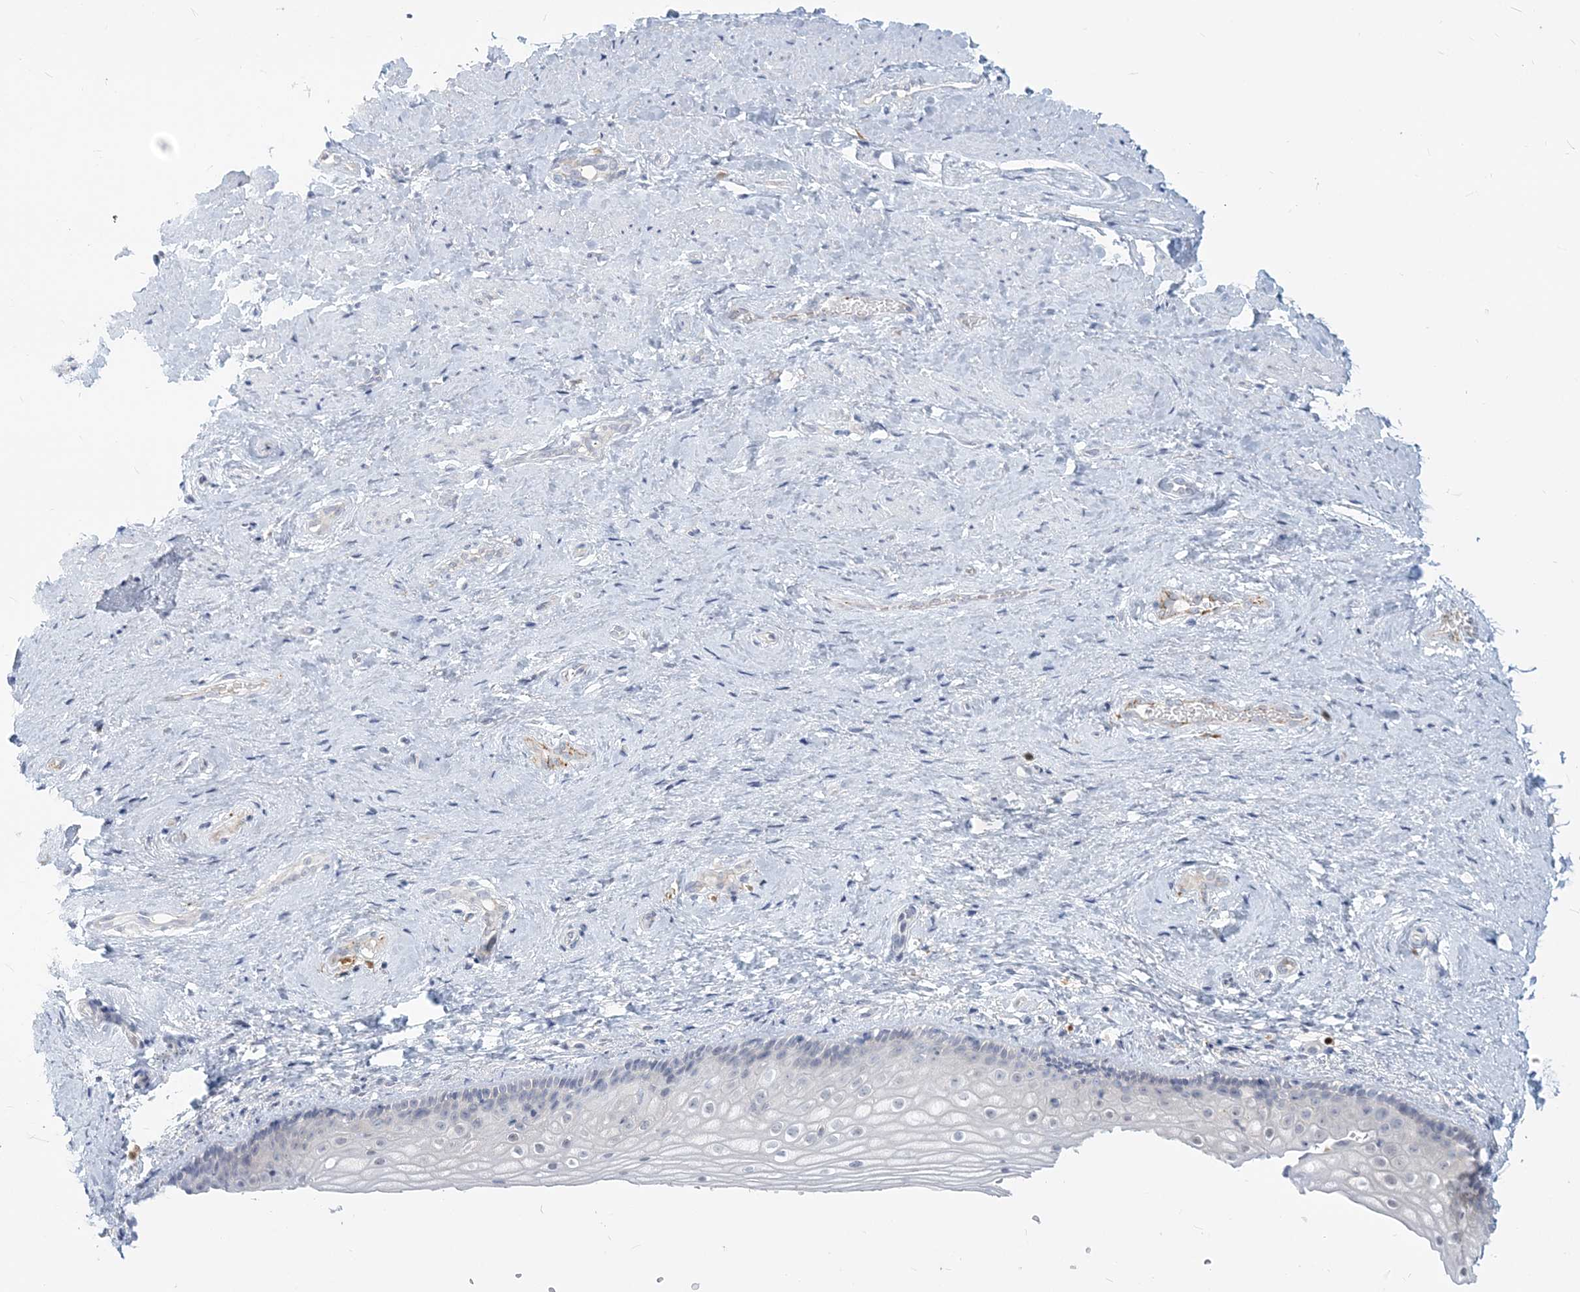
{"staining": {"intensity": "negative", "quantity": "none", "location": "none"}, "tissue": "vagina", "cell_type": "Squamous epithelial cells", "image_type": "normal", "snomed": [{"axis": "morphology", "description": "Normal tissue, NOS"}, {"axis": "topography", "description": "Vagina"}], "caption": "A high-resolution micrograph shows immunohistochemistry staining of unremarkable vagina, which exhibits no significant staining in squamous epithelial cells.", "gene": "GMPPA", "patient": {"sex": "female", "age": 46}}